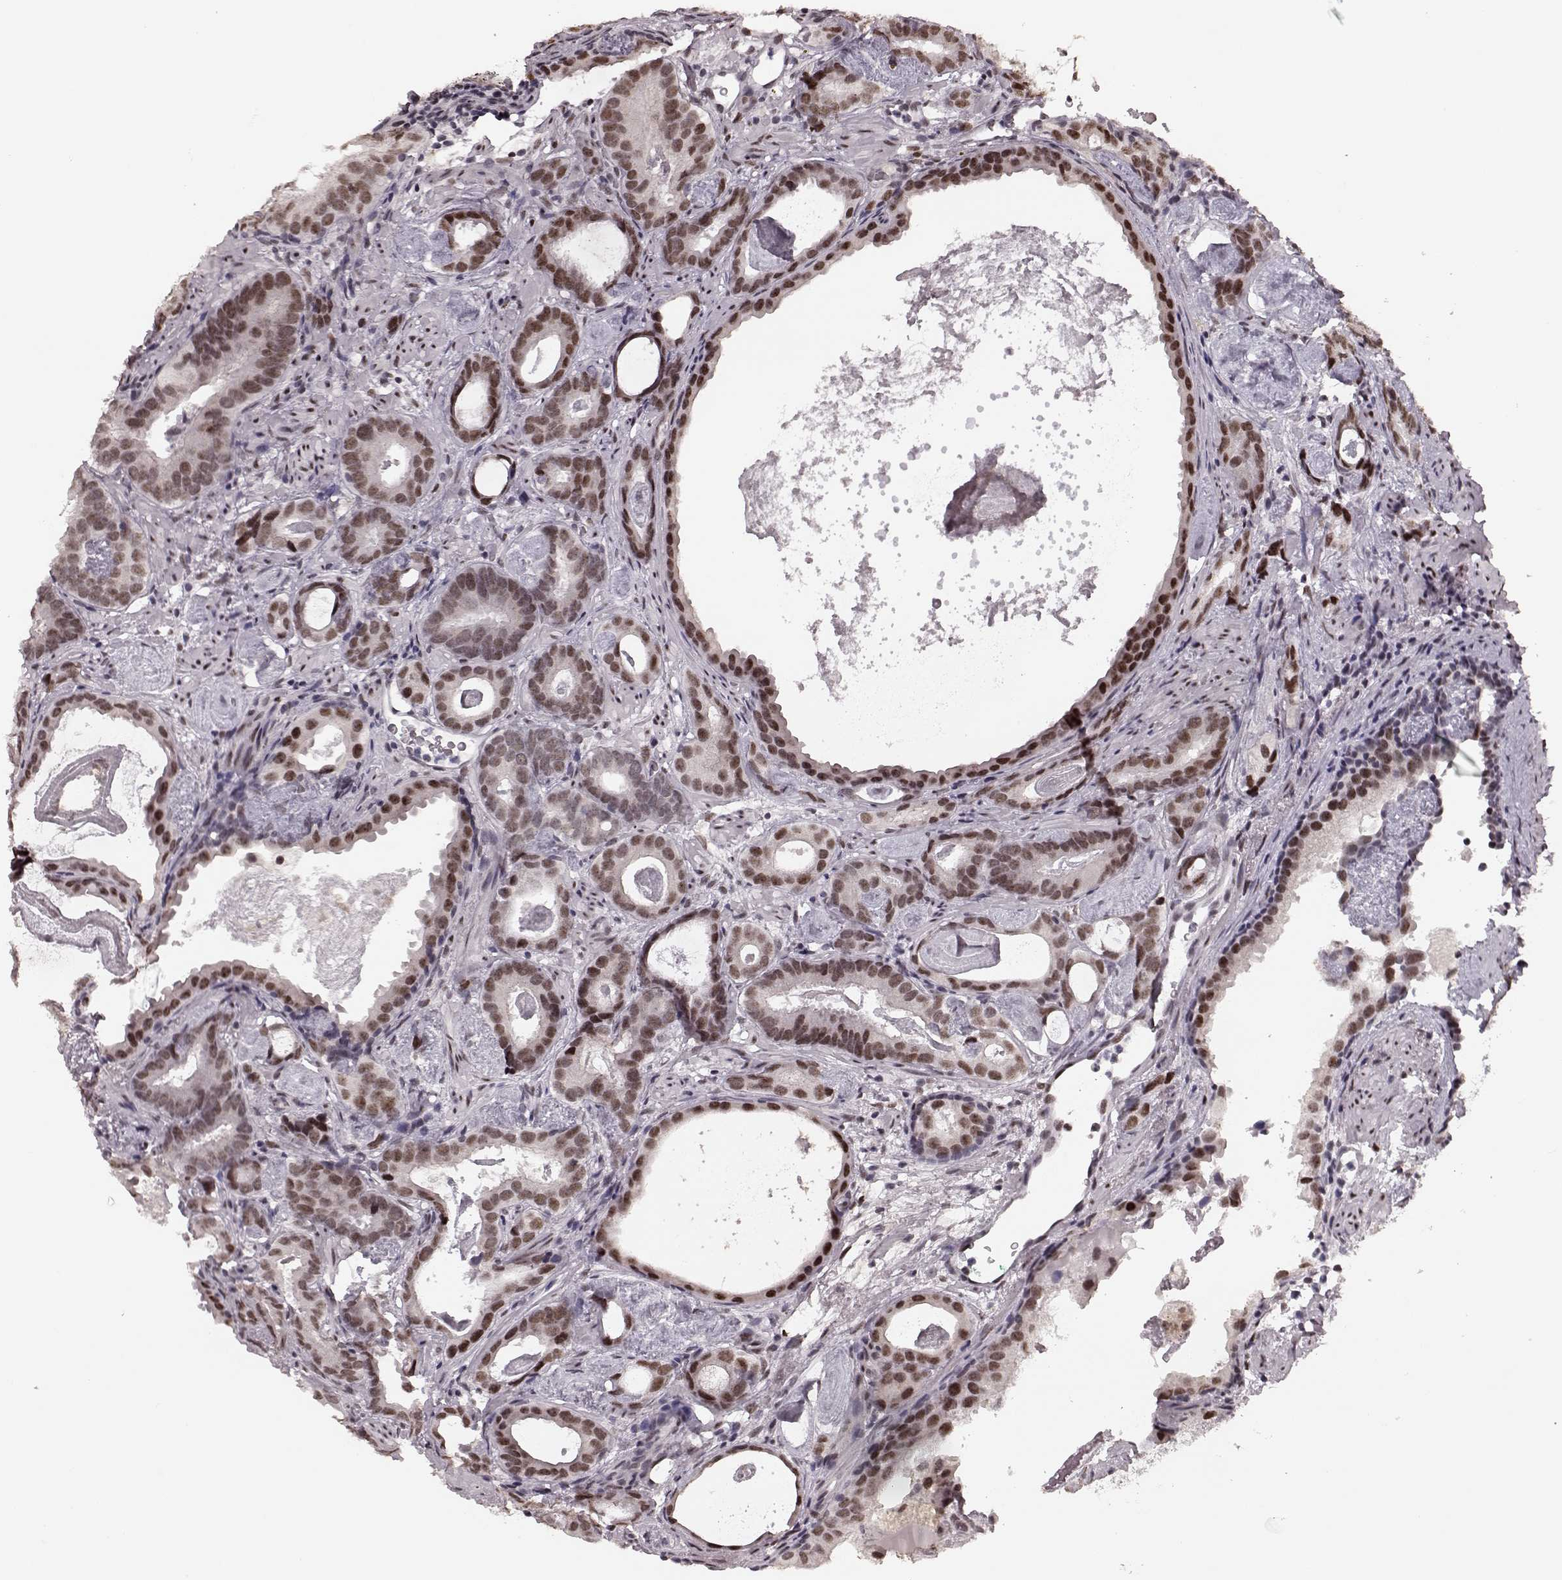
{"staining": {"intensity": "strong", "quantity": ">75%", "location": "nuclear"}, "tissue": "prostate cancer", "cell_type": "Tumor cells", "image_type": "cancer", "snomed": [{"axis": "morphology", "description": "Adenocarcinoma, Low grade"}, {"axis": "topography", "description": "Prostate and seminal vesicle, NOS"}], "caption": "Adenocarcinoma (low-grade) (prostate) stained with immunohistochemistry (IHC) displays strong nuclear staining in about >75% of tumor cells. The staining was performed using DAB, with brown indicating positive protein expression. Nuclei are stained blue with hematoxylin.", "gene": "NR2C1", "patient": {"sex": "male", "age": 71}}